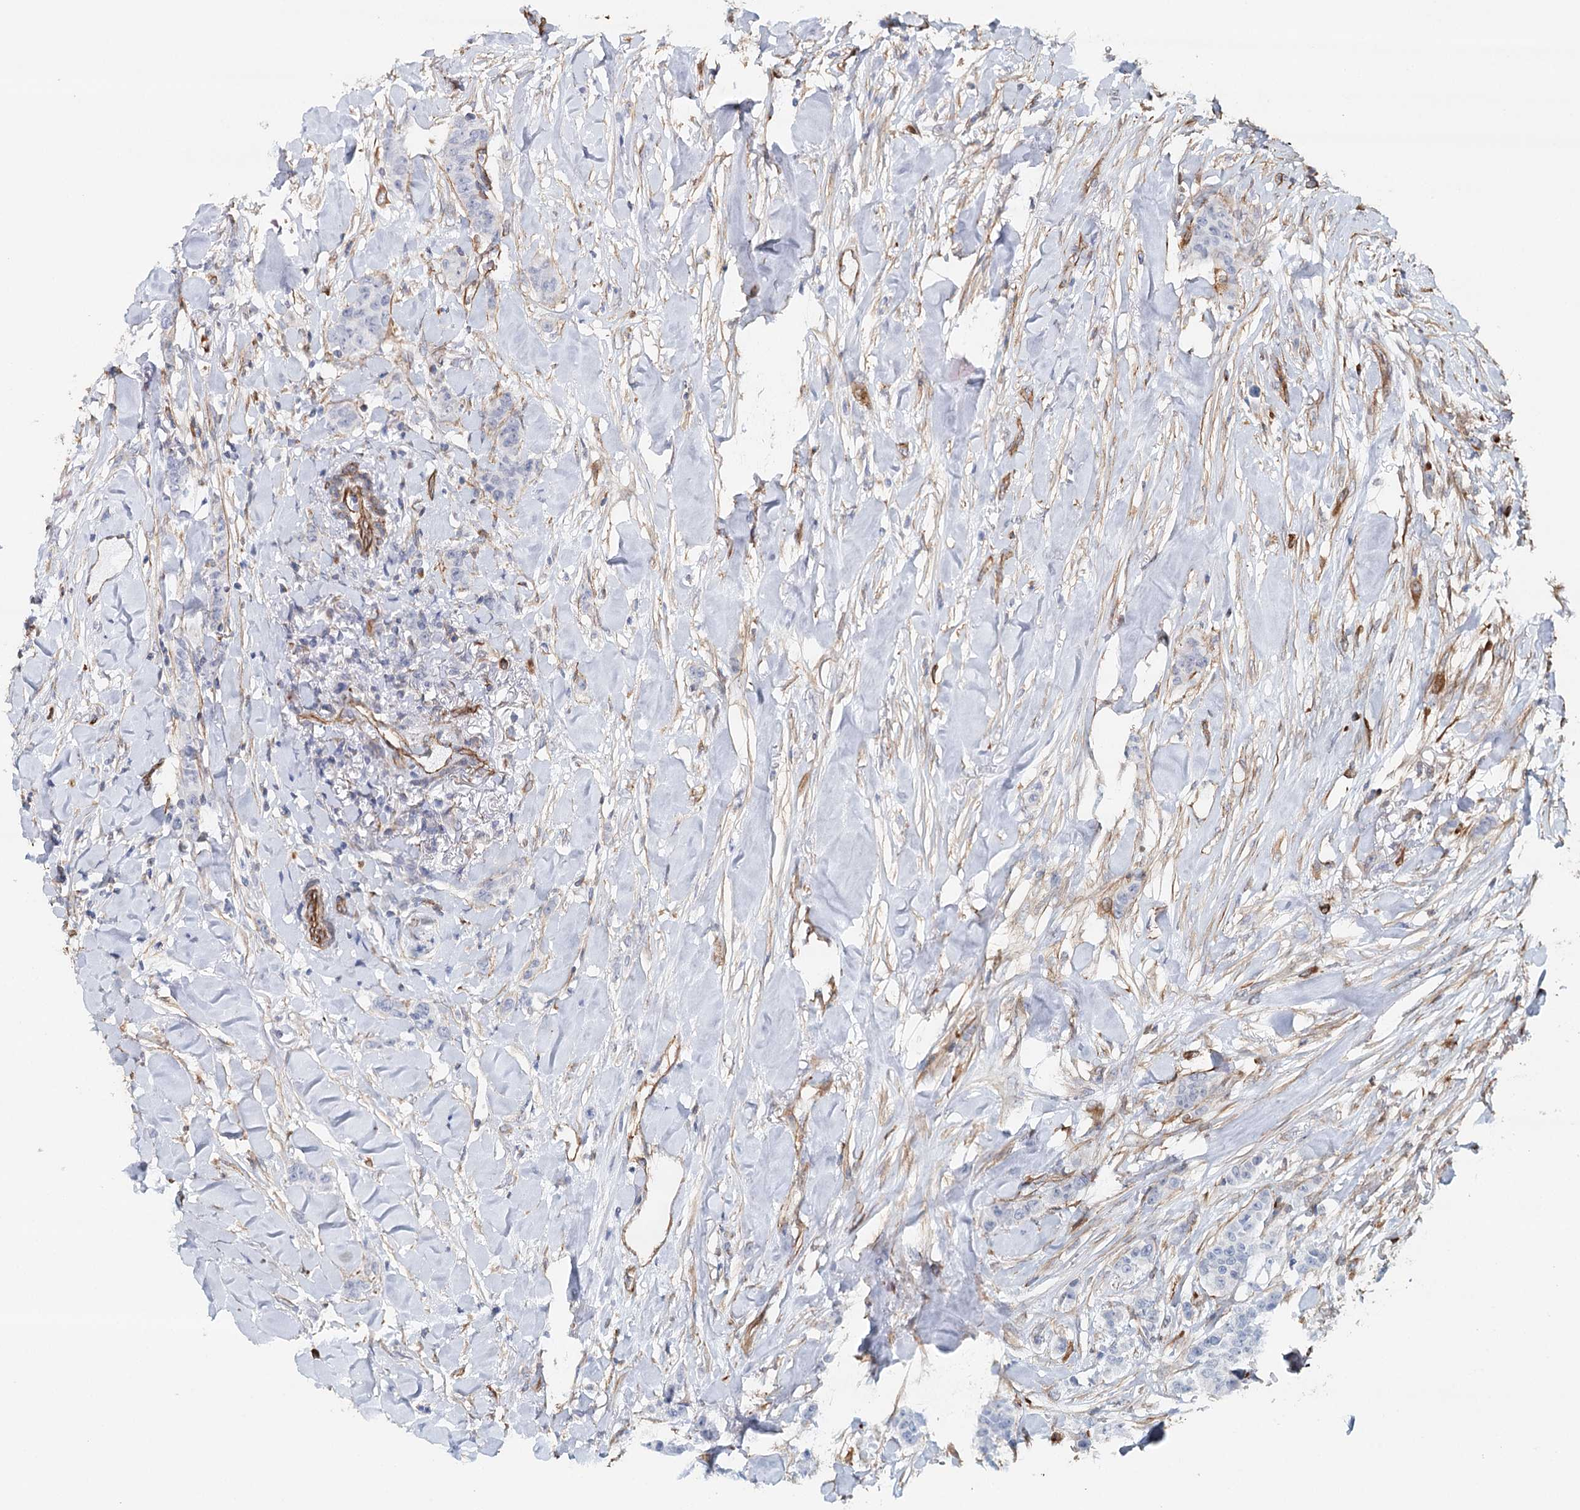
{"staining": {"intensity": "negative", "quantity": "none", "location": "none"}, "tissue": "breast cancer", "cell_type": "Tumor cells", "image_type": "cancer", "snomed": [{"axis": "morphology", "description": "Duct carcinoma"}, {"axis": "topography", "description": "Breast"}], "caption": "Human breast cancer stained for a protein using immunohistochemistry reveals no expression in tumor cells.", "gene": "SYNPO", "patient": {"sex": "female", "age": 40}}